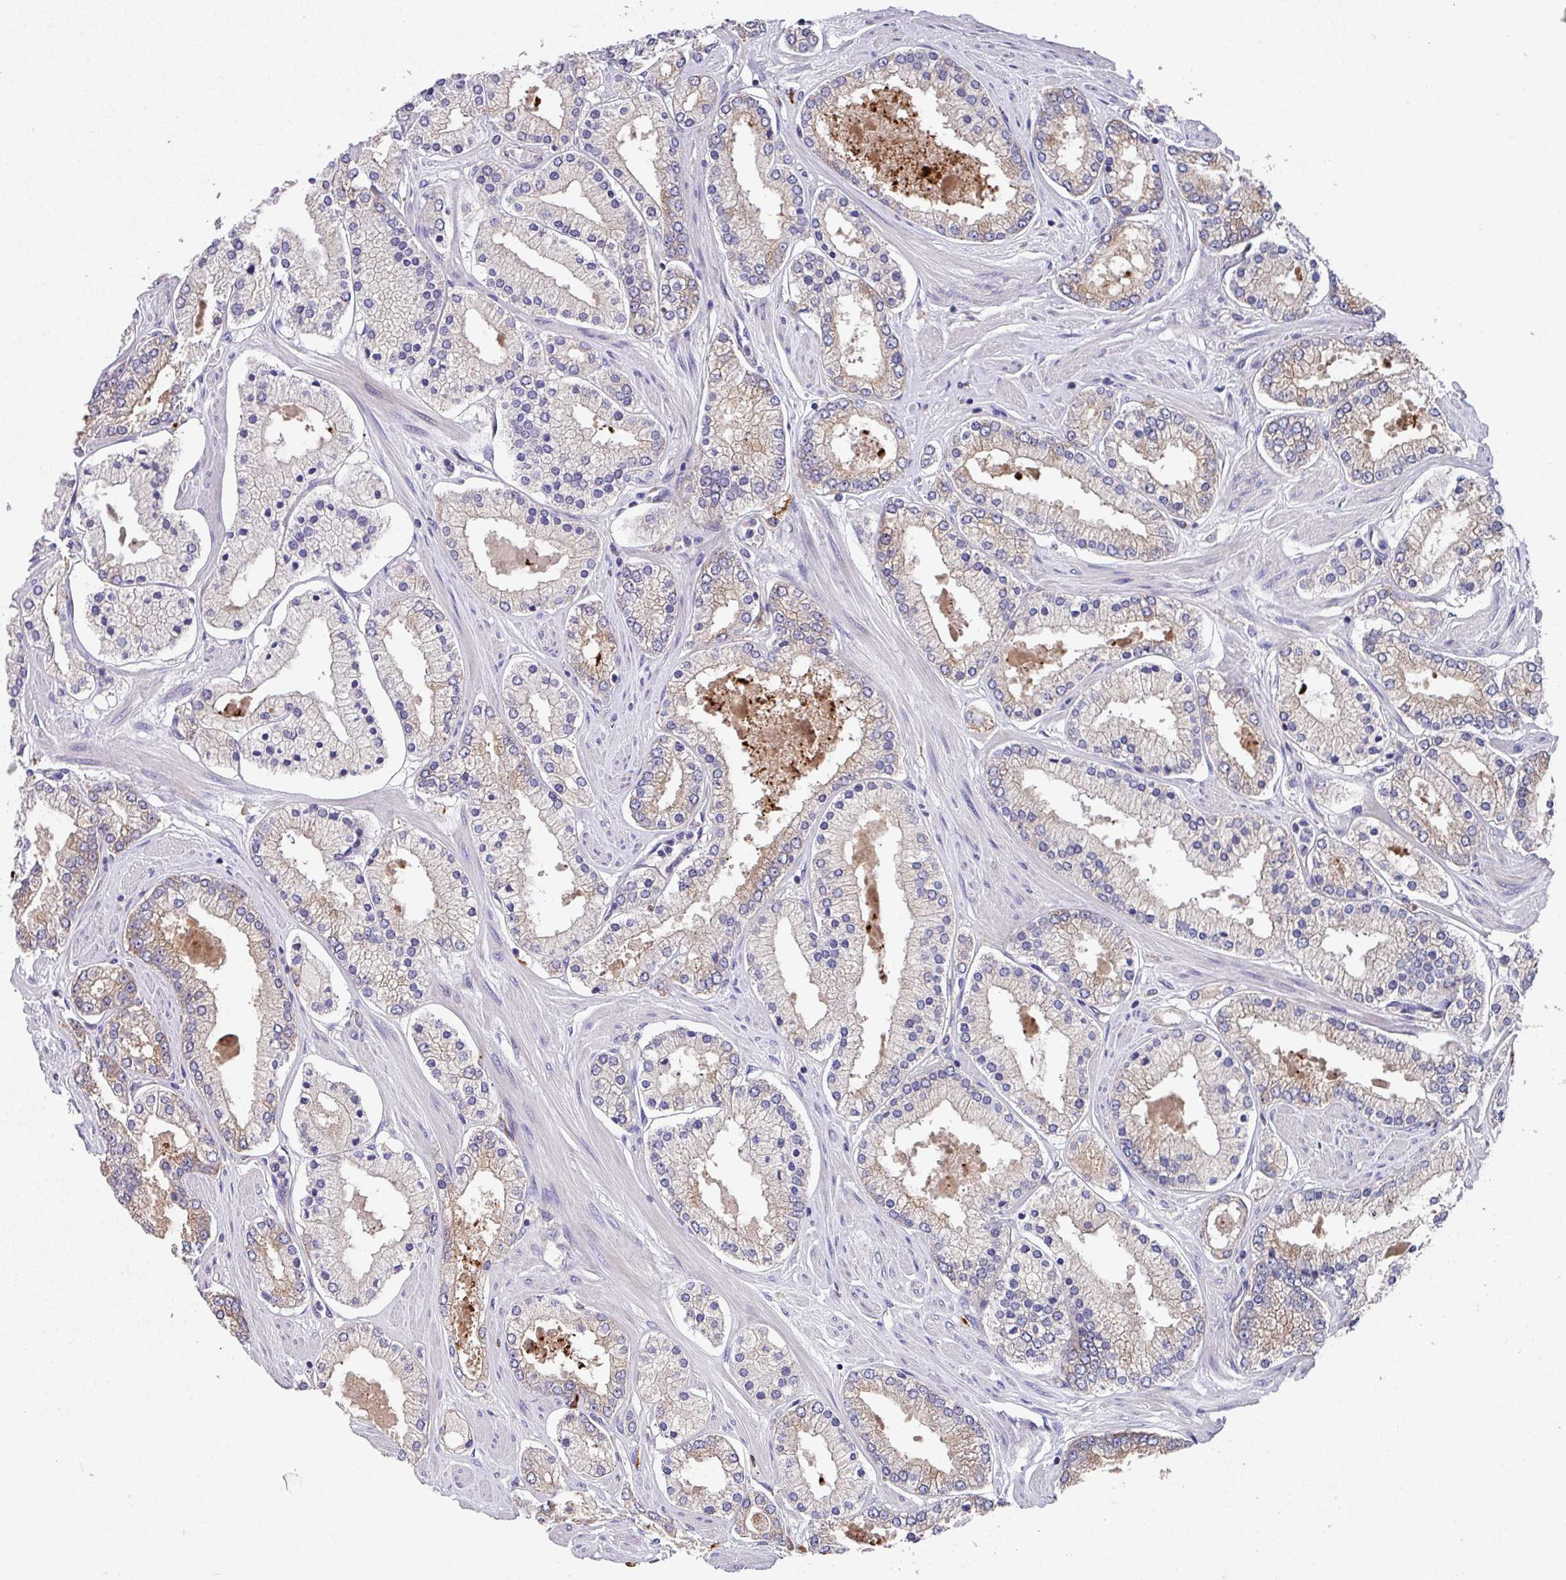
{"staining": {"intensity": "weak", "quantity": "<25%", "location": "cytoplasmic/membranous"}, "tissue": "prostate cancer", "cell_type": "Tumor cells", "image_type": "cancer", "snomed": [{"axis": "morphology", "description": "Adenocarcinoma, Low grade"}, {"axis": "topography", "description": "Prostate"}], "caption": "DAB (3,3'-diaminobenzidine) immunohistochemical staining of human prostate cancer shows no significant expression in tumor cells. (DAB immunohistochemistry (IHC) visualized using brightfield microscopy, high magnification).", "gene": "EIF4B", "patient": {"sex": "male", "age": 42}}